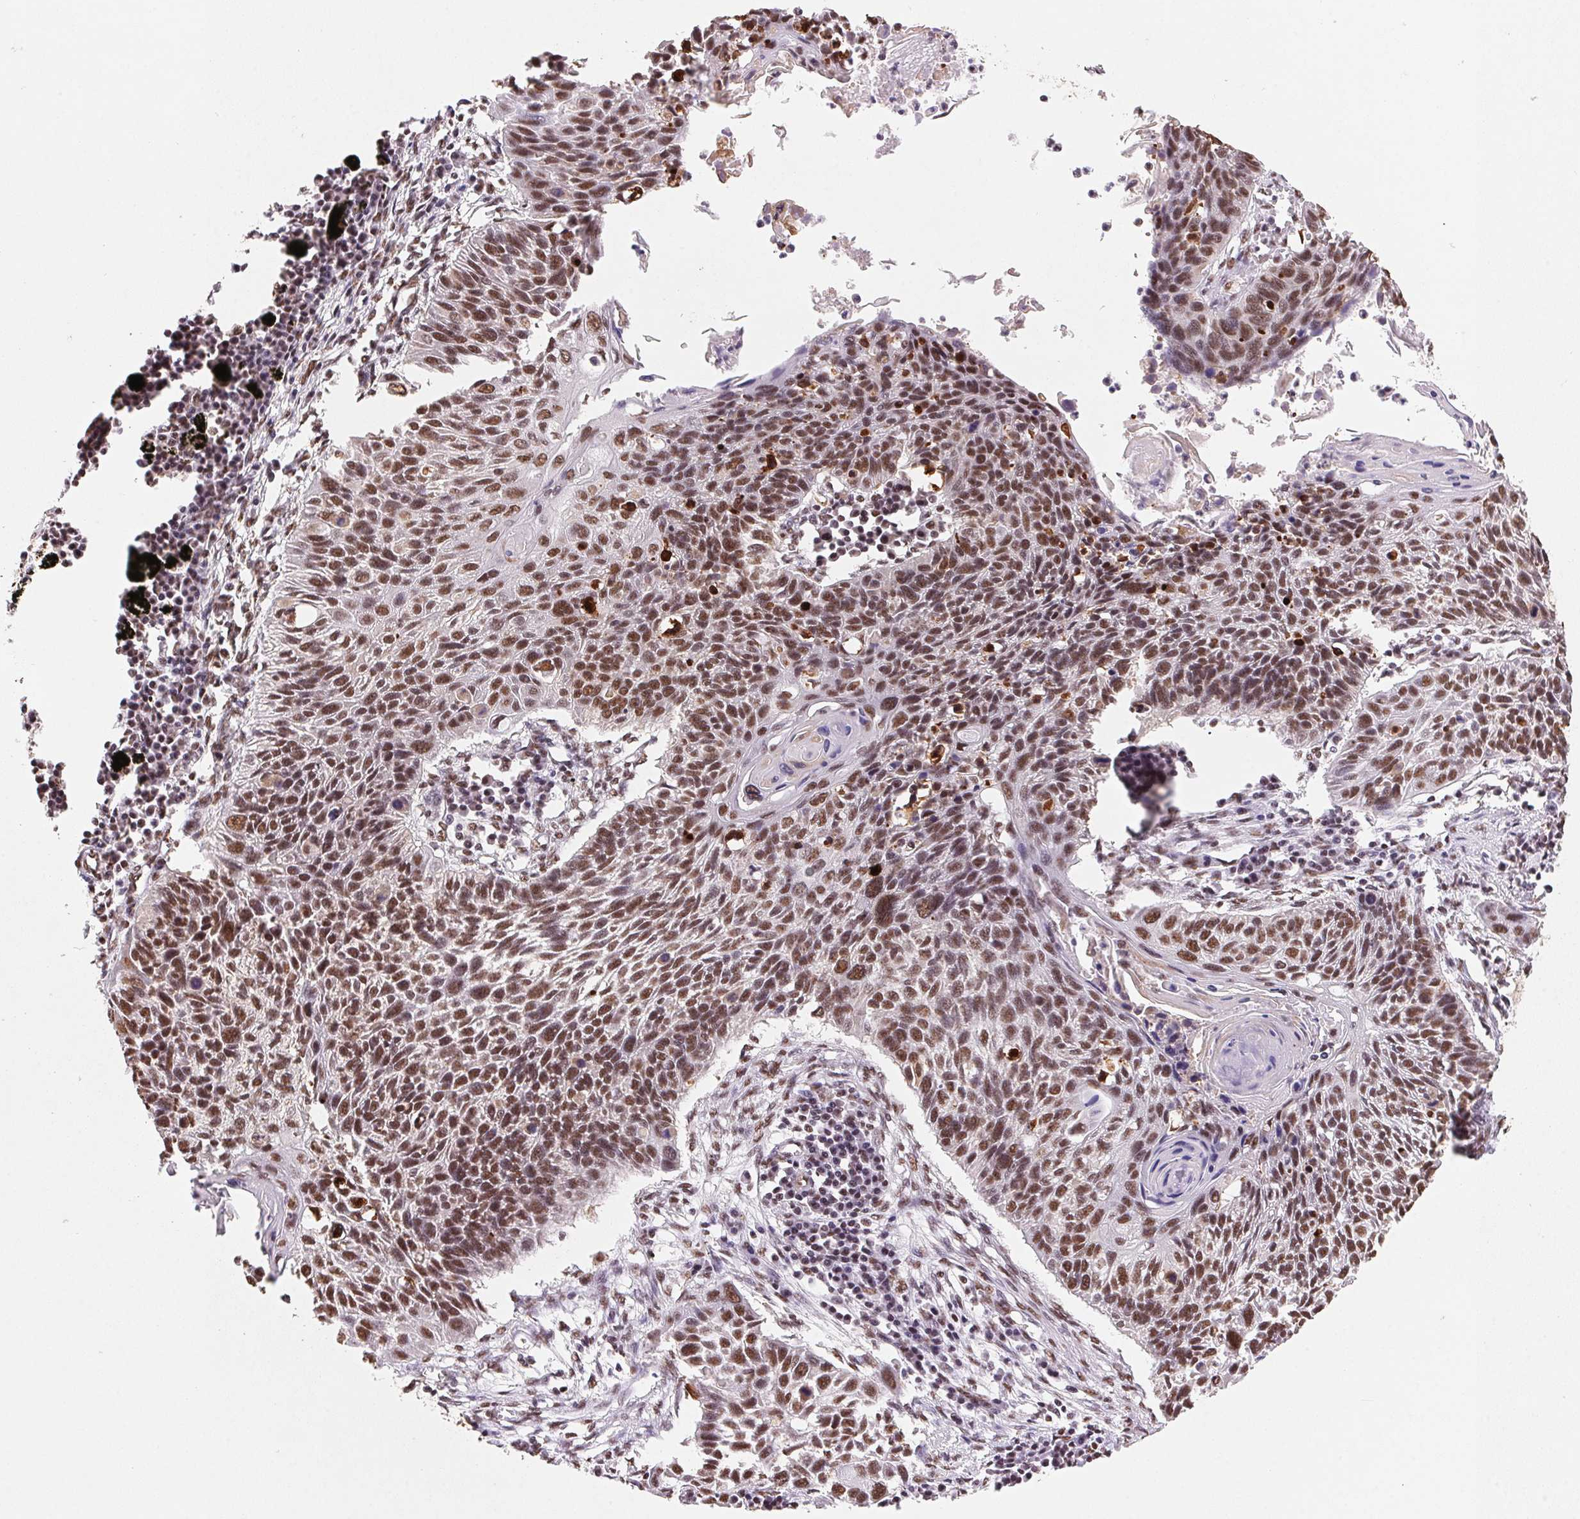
{"staining": {"intensity": "moderate", "quantity": ">75%", "location": "nuclear"}, "tissue": "lung cancer", "cell_type": "Tumor cells", "image_type": "cancer", "snomed": [{"axis": "morphology", "description": "Squamous cell carcinoma, NOS"}, {"axis": "topography", "description": "Lung"}], "caption": "Lung cancer tissue shows moderate nuclear expression in about >75% of tumor cells", "gene": "SNRPG", "patient": {"sex": "male", "age": 78}}